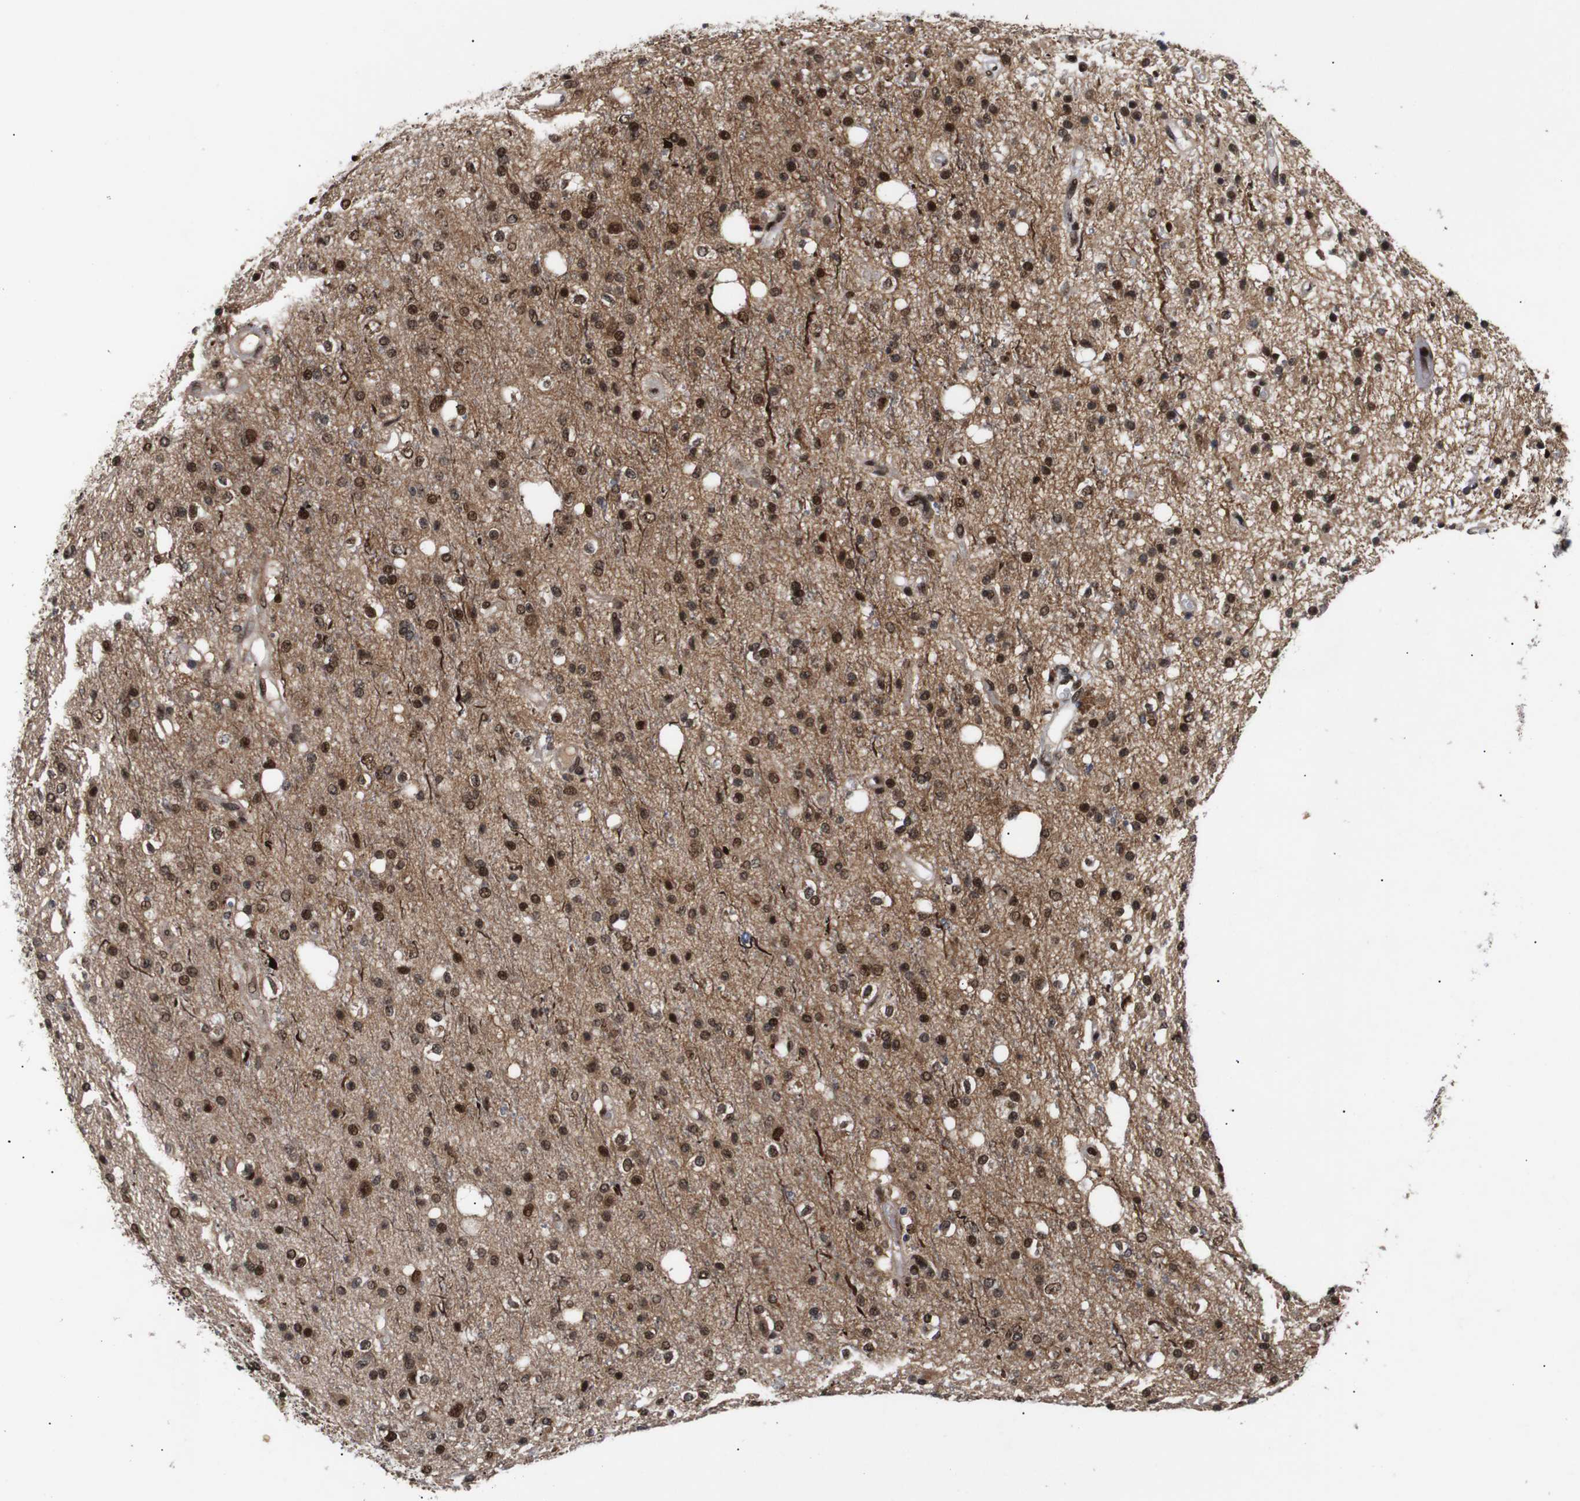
{"staining": {"intensity": "strong", "quantity": ">75%", "location": "nuclear"}, "tissue": "glioma", "cell_type": "Tumor cells", "image_type": "cancer", "snomed": [{"axis": "morphology", "description": "Glioma, malignant, High grade"}, {"axis": "topography", "description": "Brain"}], "caption": "Glioma stained for a protein (brown) reveals strong nuclear positive expression in about >75% of tumor cells.", "gene": "KIF23", "patient": {"sex": "male", "age": 47}}